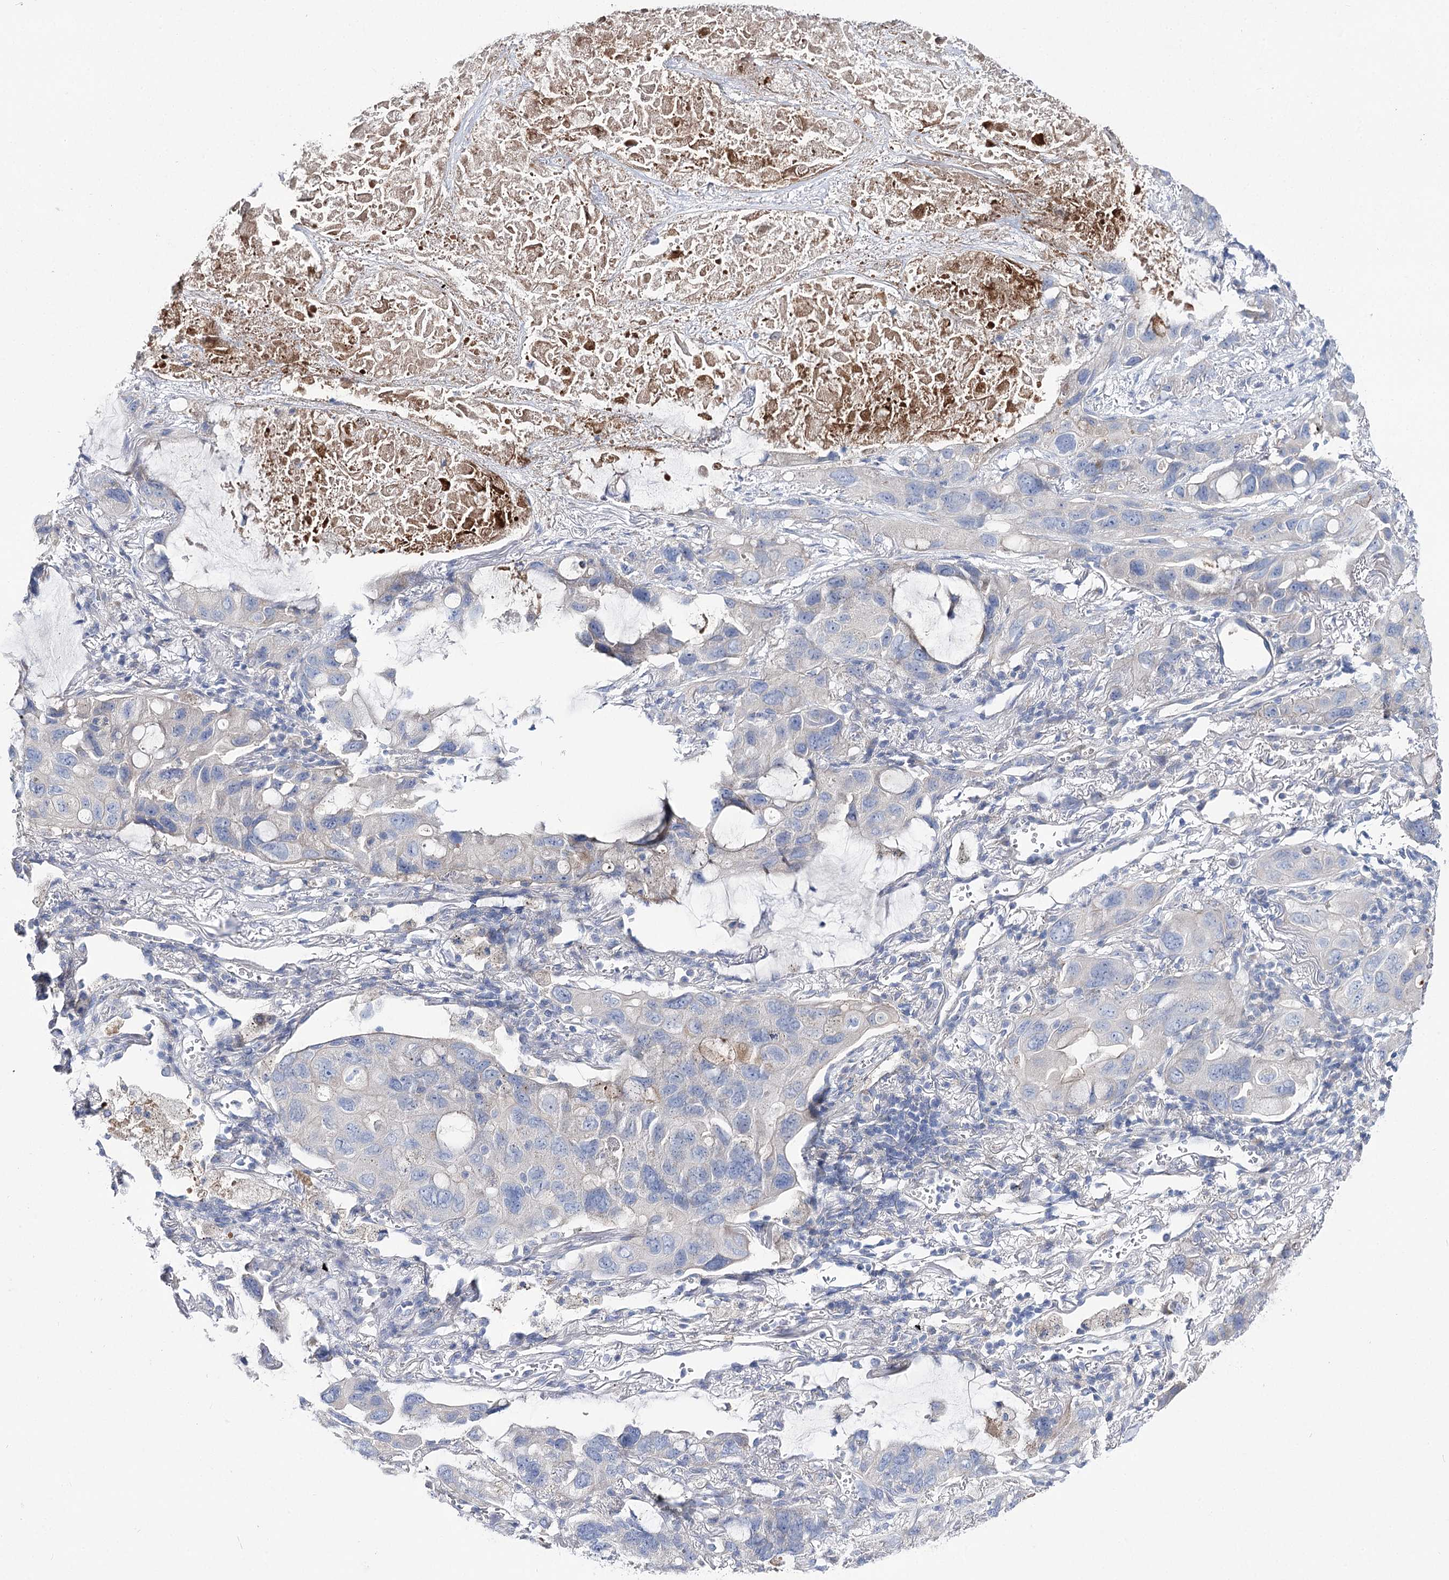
{"staining": {"intensity": "negative", "quantity": "none", "location": "none"}, "tissue": "lung cancer", "cell_type": "Tumor cells", "image_type": "cancer", "snomed": [{"axis": "morphology", "description": "Squamous cell carcinoma, NOS"}, {"axis": "topography", "description": "Lung"}], "caption": "Tumor cells show no significant staining in lung cancer (squamous cell carcinoma).", "gene": "NRAP", "patient": {"sex": "female", "age": 73}}